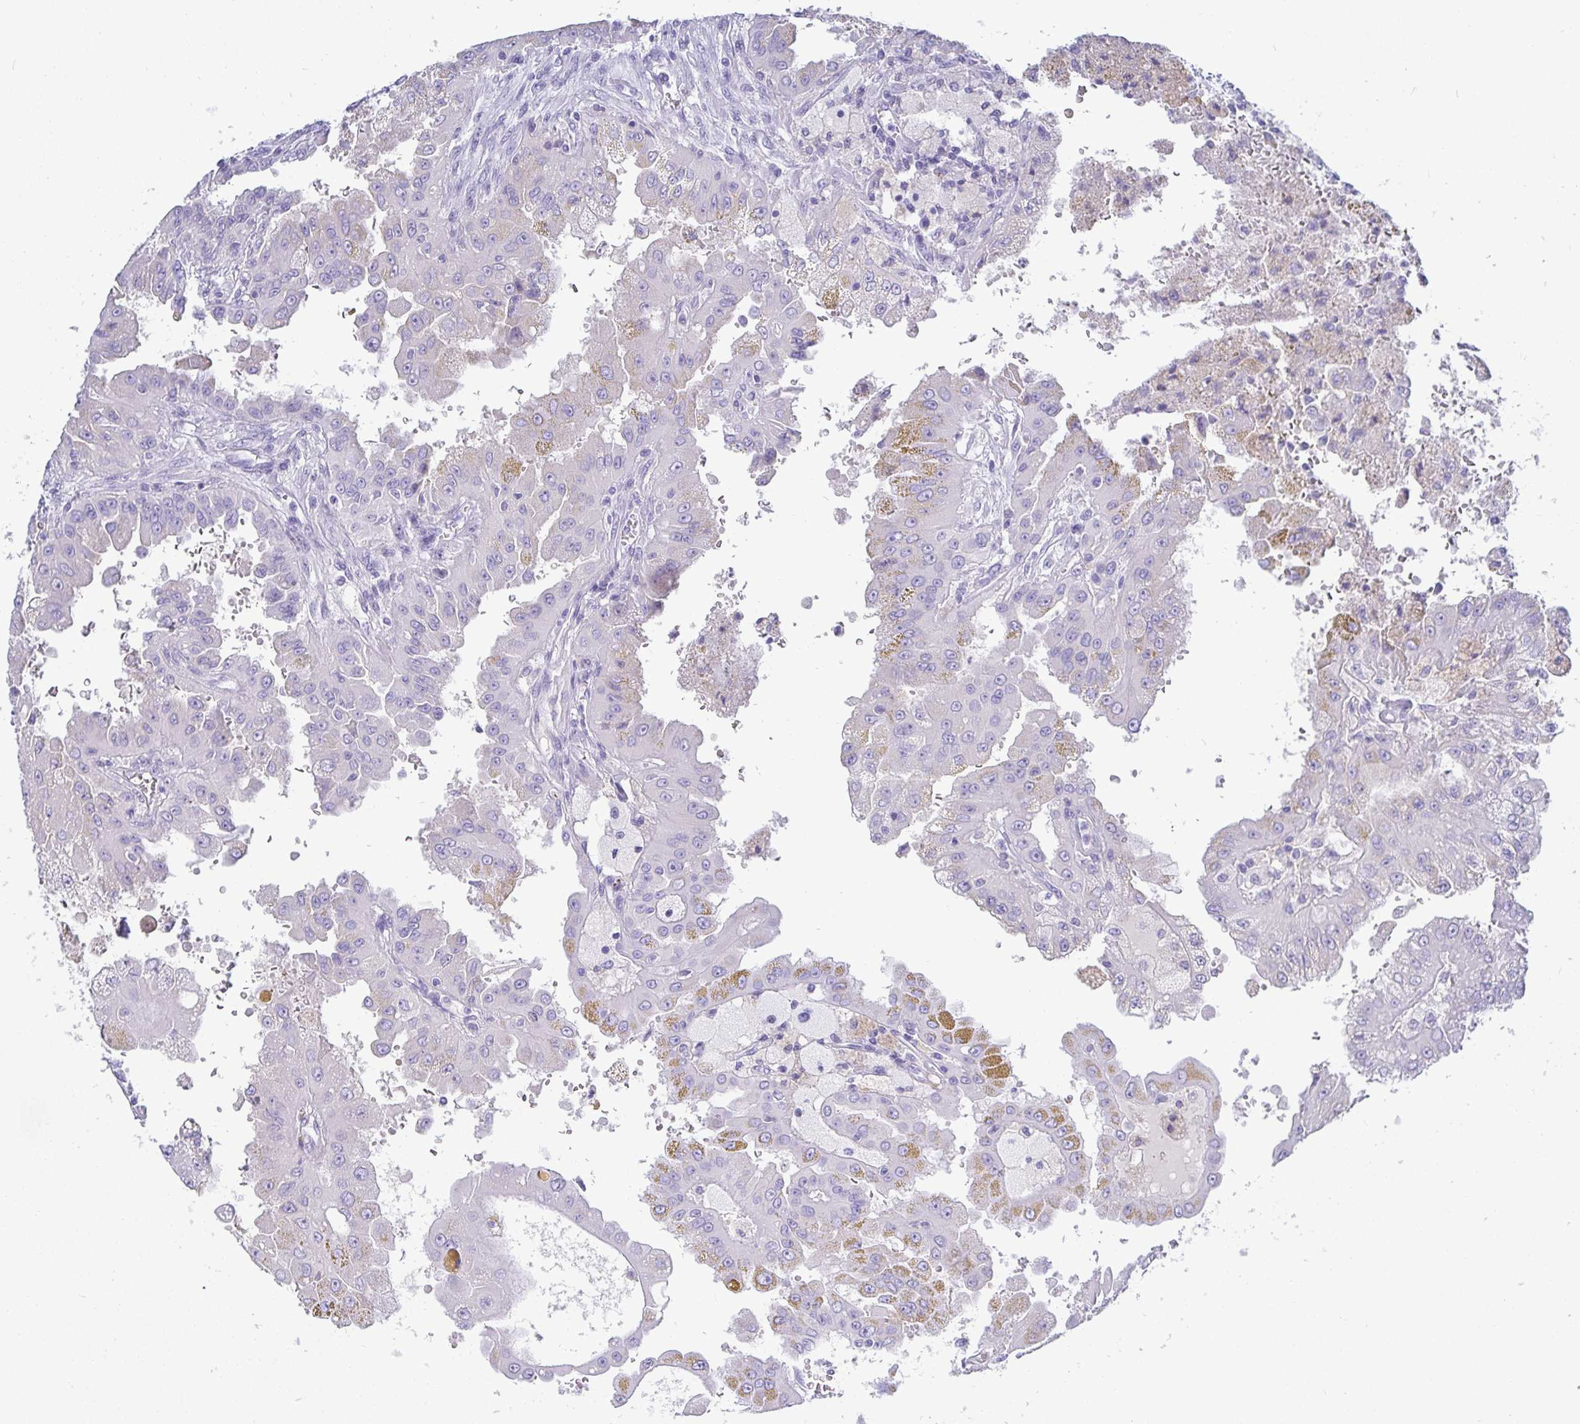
{"staining": {"intensity": "negative", "quantity": "none", "location": "none"}, "tissue": "renal cancer", "cell_type": "Tumor cells", "image_type": "cancer", "snomed": [{"axis": "morphology", "description": "Adenocarcinoma, NOS"}, {"axis": "topography", "description": "Kidney"}], "caption": "DAB (3,3'-diaminobenzidine) immunohistochemical staining of human renal cancer (adenocarcinoma) displays no significant staining in tumor cells. Nuclei are stained in blue.", "gene": "TMEM241", "patient": {"sex": "male", "age": 58}}